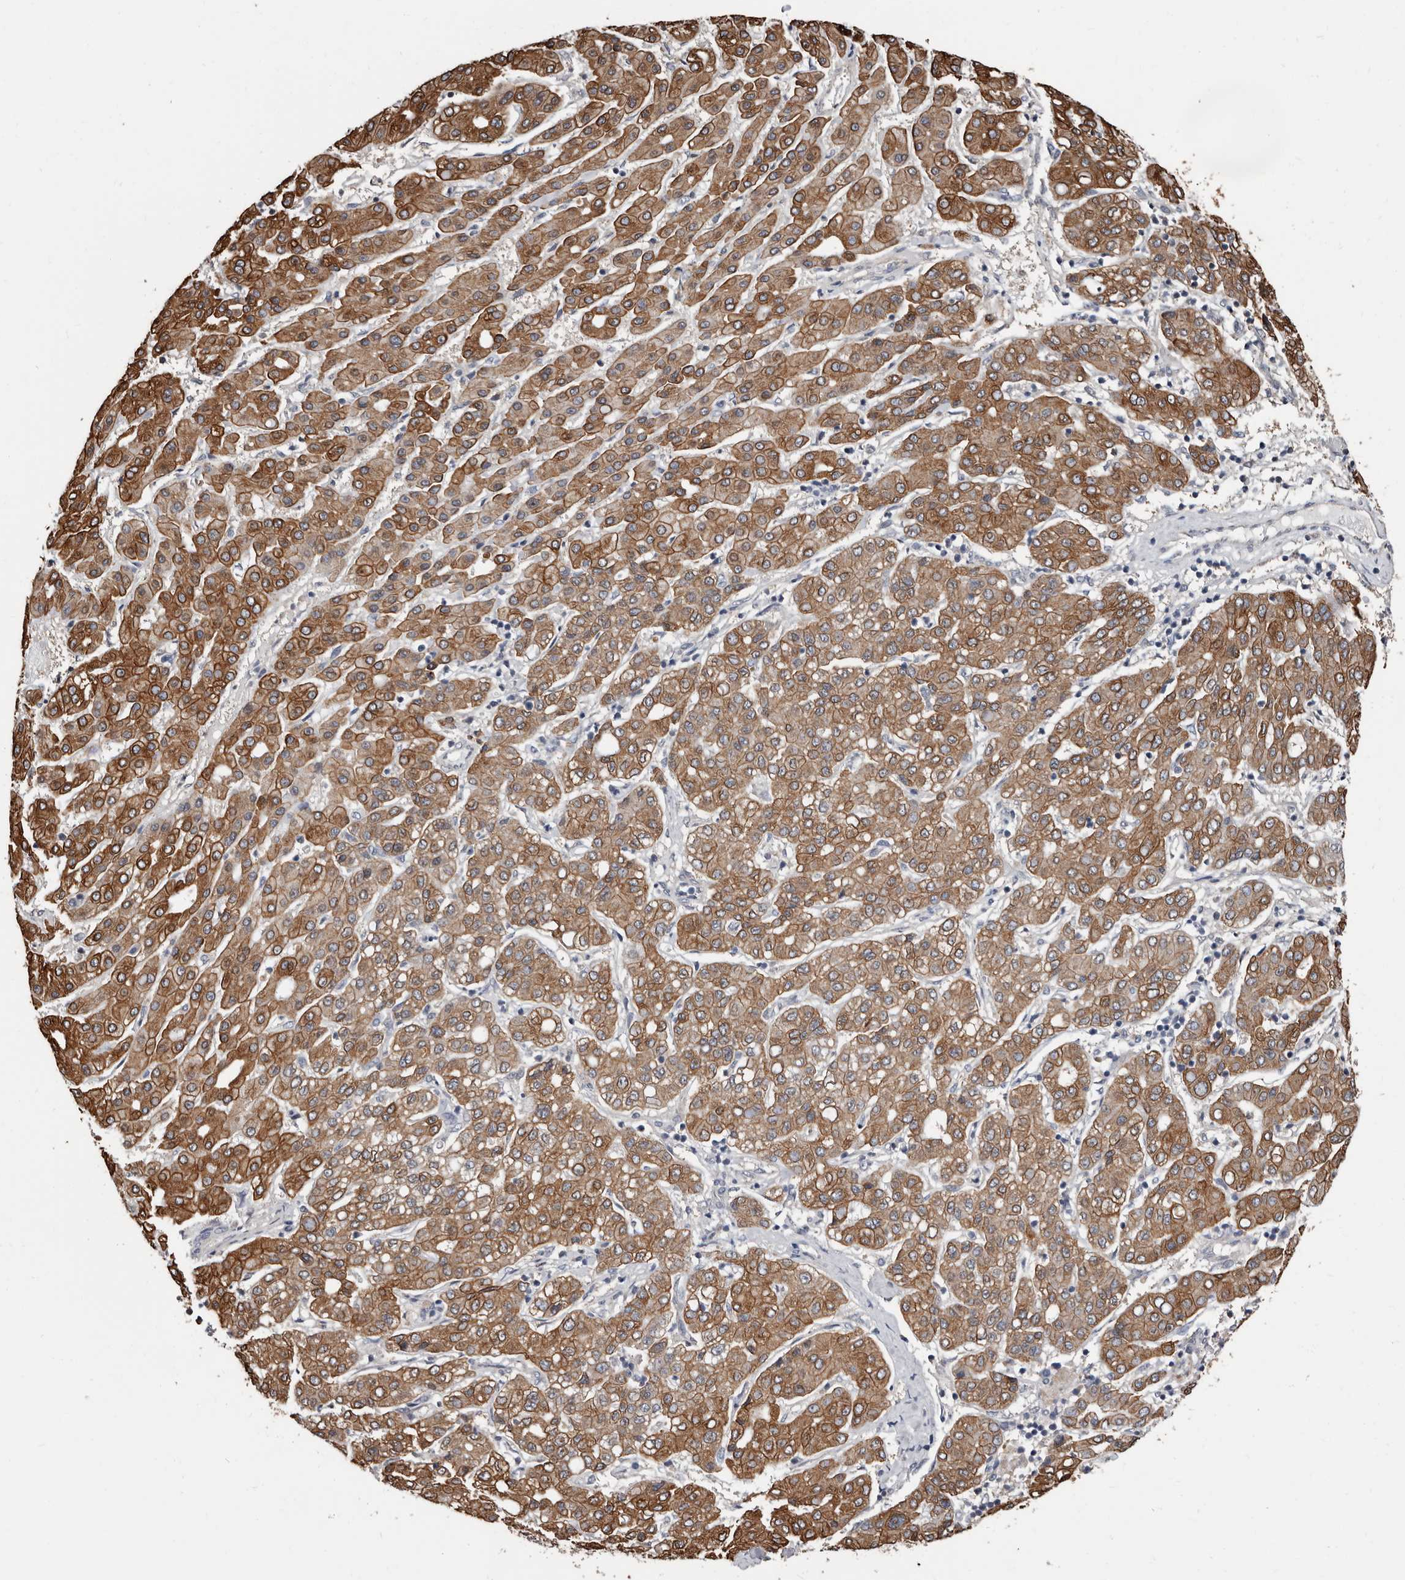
{"staining": {"intensity": "strong", "quantity": ">75%", "location": "cytoplasmic/membranous"}, "tissue": "liver cancer", "cell_type": "Tumor cells", "image_type": "cancer", "snomed": [{"axis": "morphology", "description": "Carcinoma, Hepatocellular, NOS"}, {"axis": "topography", "description": "Liver"}], "caption": "The immunohistochemical stain shows strong cytoplasmic/membranous staining in tumor cells of hepatocellular carcinoma (liver) tissue. The staining is performed using DAB (3,3'-diaminobenzidine) brown chromogen to label protein expression. The nuclei are counter-stained blue using hematoxylin.", "gene": "MRPL18", "patient": {"sex": "male", "age": 65}}